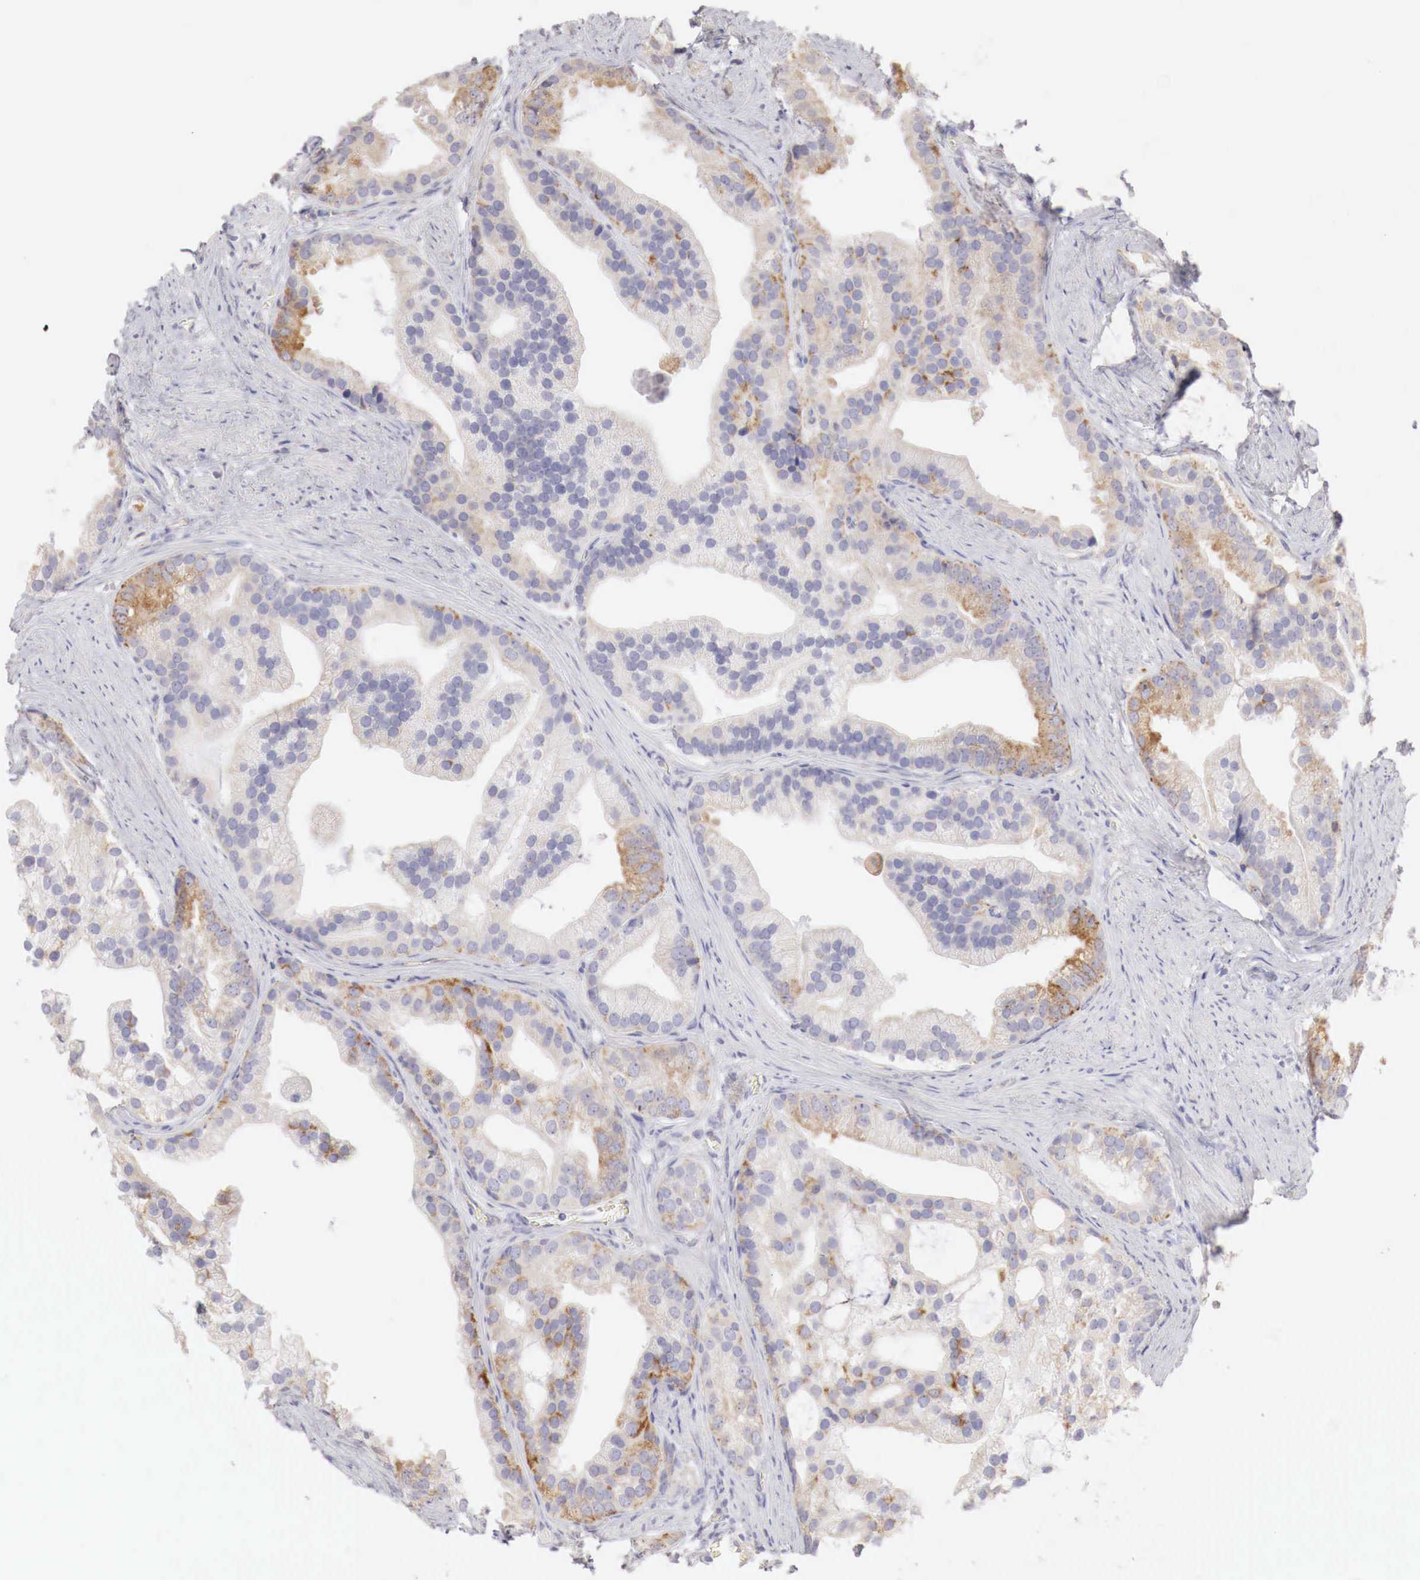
{"staining": {"intensity": "moderate", "quantity": "25%-75%", "location": "cytoplasmic/membranous"}, "tissue": "prostate cancer", "cell_type": "Tumor cells", "image_type": "cancer", "snomed": [{"axis": "morphology", "description": "Adenocarcinoma, Medium grade"}, {"axis": "topography", "description": "Prostate"}], "caption": "A histopathology image showing moderate cytoplasmic/membranous staining in approximately 25%-75% of tumor cells in prostate cancer, as visualized by brown immunohistochemical staining.", "gene": "NSDHL", "patient": {"sex": "male", "age": 65}}